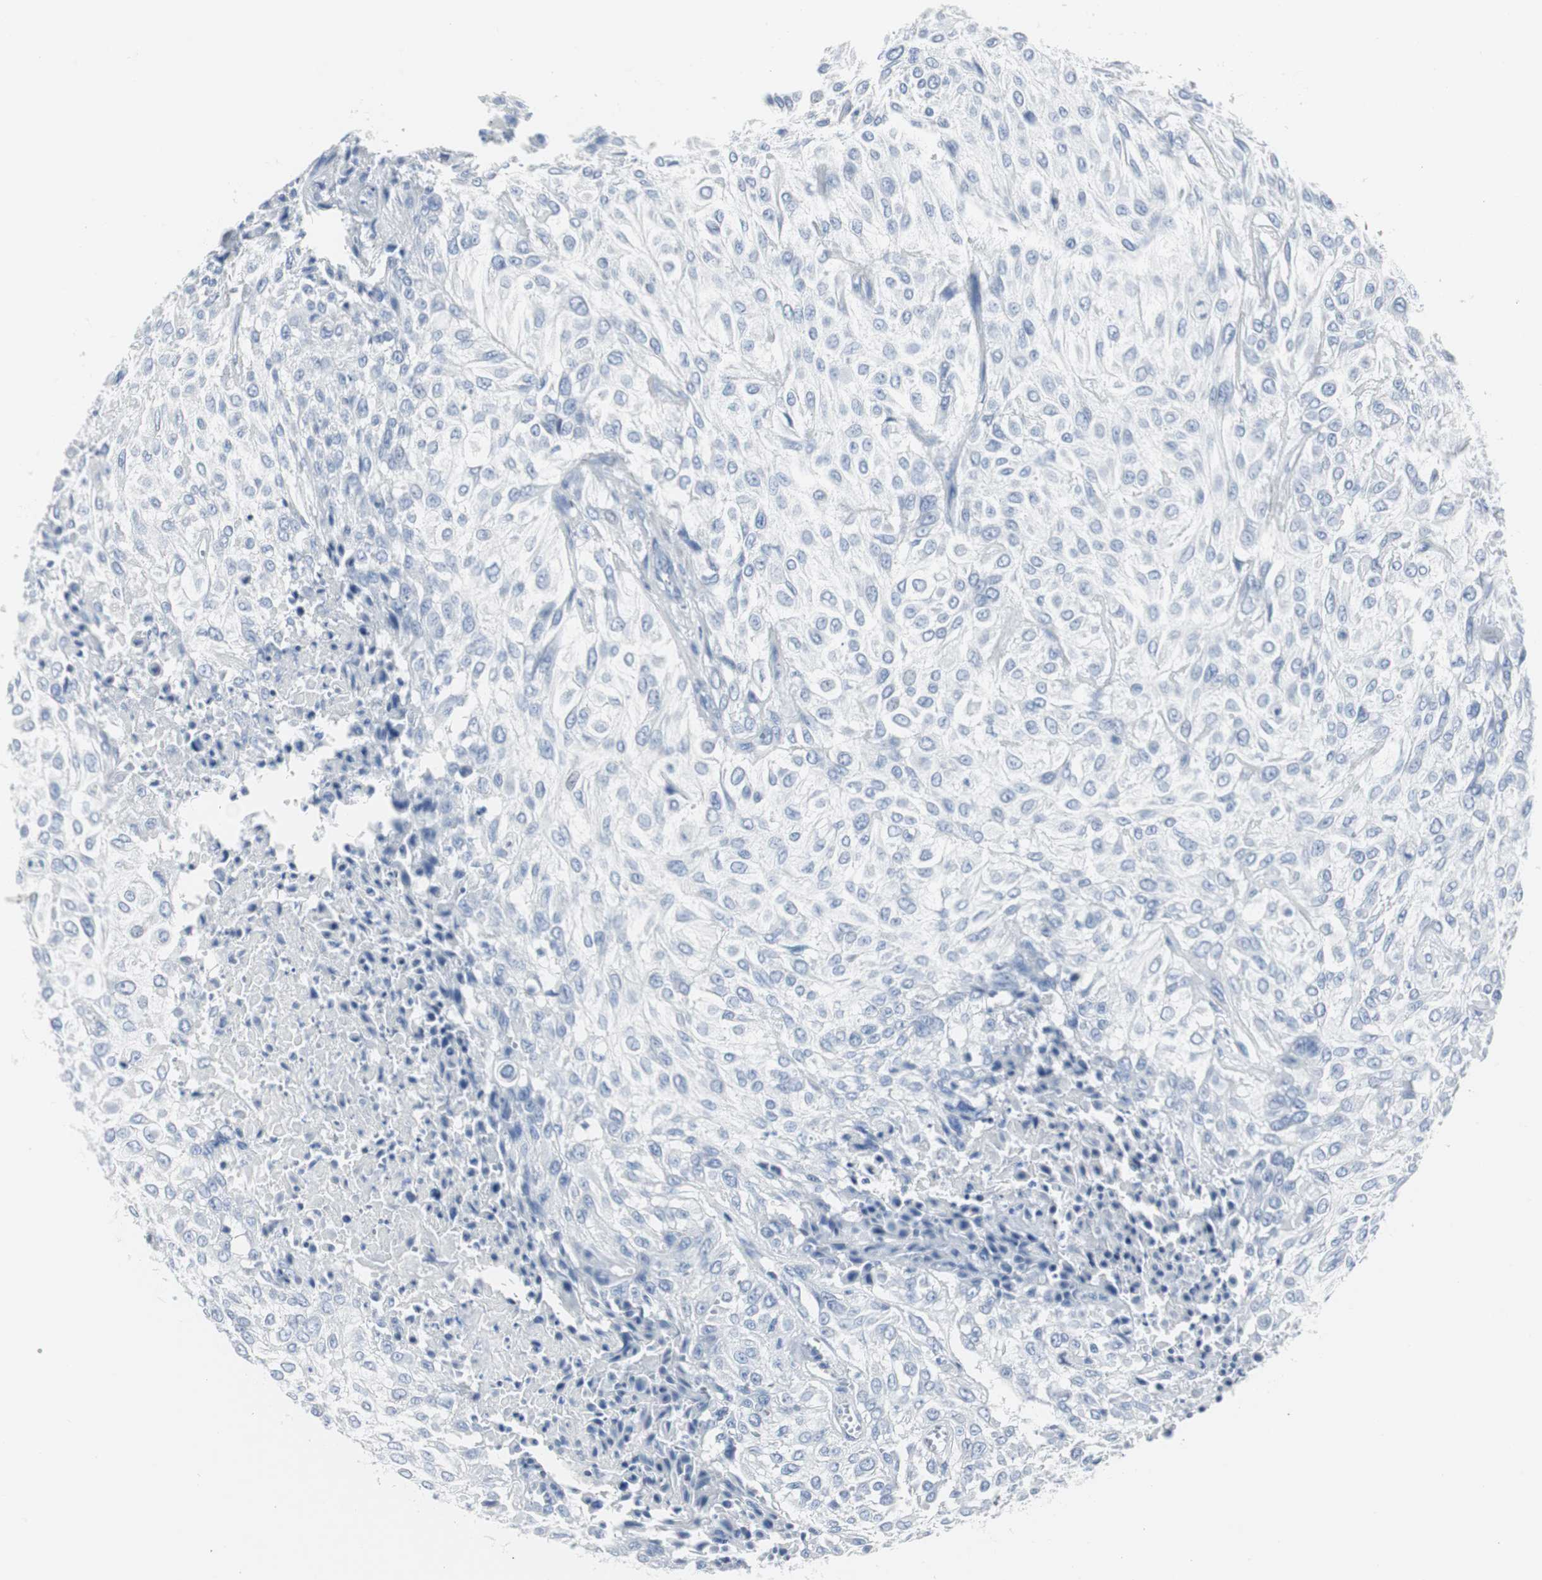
{"staining": {"intensity": "negative", "quantity": "none", "location": "none"}, "tissue": "urothelial cancer", "cell_type": "Tumor cells", "image_type": "cancer", "snomed": [{"axis": "morphology", "description": "Urothelial carcinoma, High grade"}, {"axis": "topography", "description": "Urinary bladder"}], "caption": "High-grade urothelial carcinoma was stained to show a protein in brown. There is no significant expression in tumor cells.", "gene": "GAP43", "patient": {"sex": "male", "age": 57}}